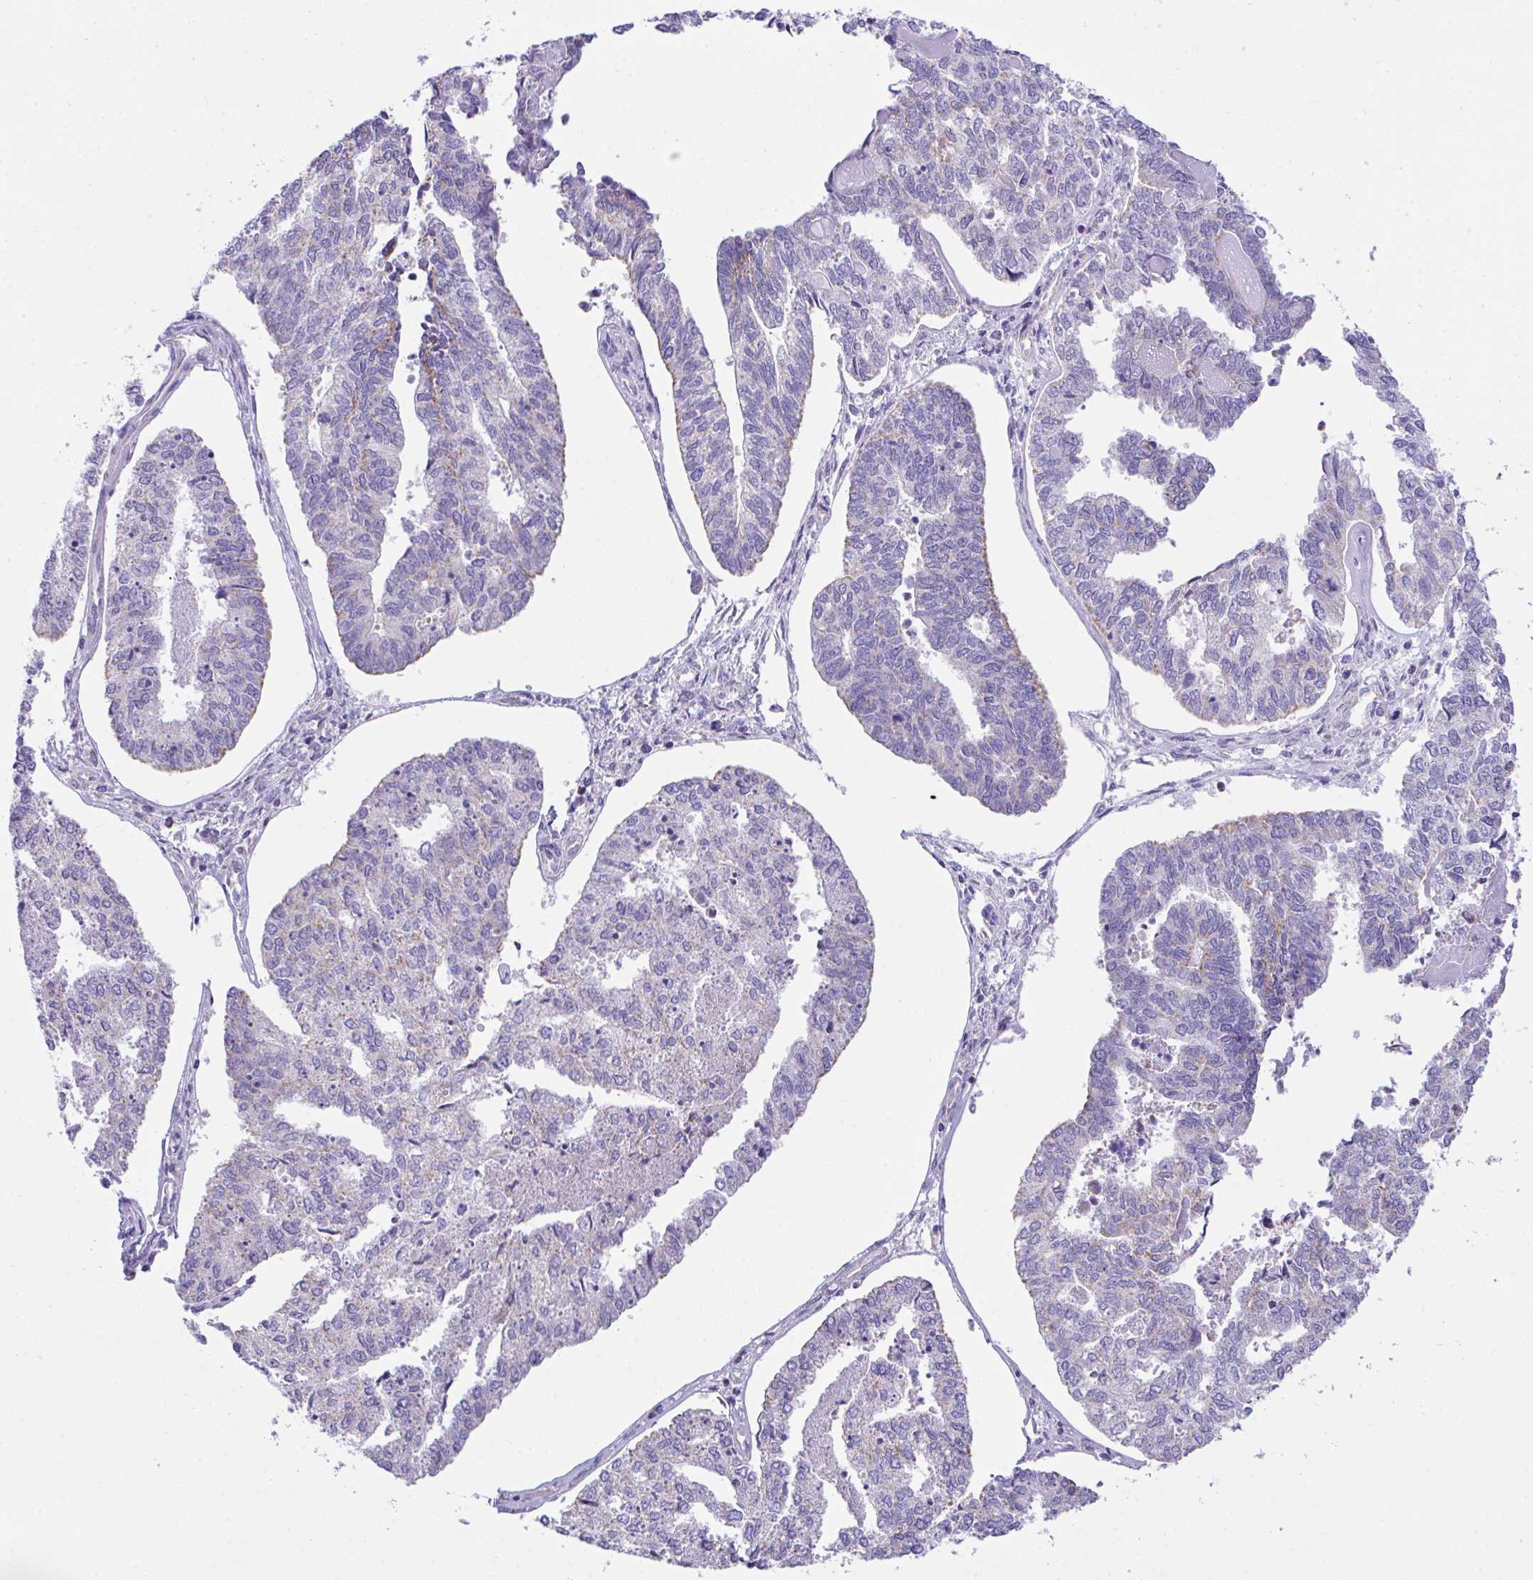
{"staining": {"intensity": "negative", "quantity": "none", "location": "none"}, "tissue": "endometrial cancer", "cell_type": "Tumor cells", "image_type": "cancer", "snomed": [{"axis": "morphology", "description": "Adenocarcinoma, NOS"}, {"axis": "topography", "description": "Endometrium"}], "caption": "IHC of human endometrial cancer (adenocarcinoma) demonstrates no positivity in tumor cells.", "gene": "NLRP8", "patient": {"sex": "female", "age": 73}}